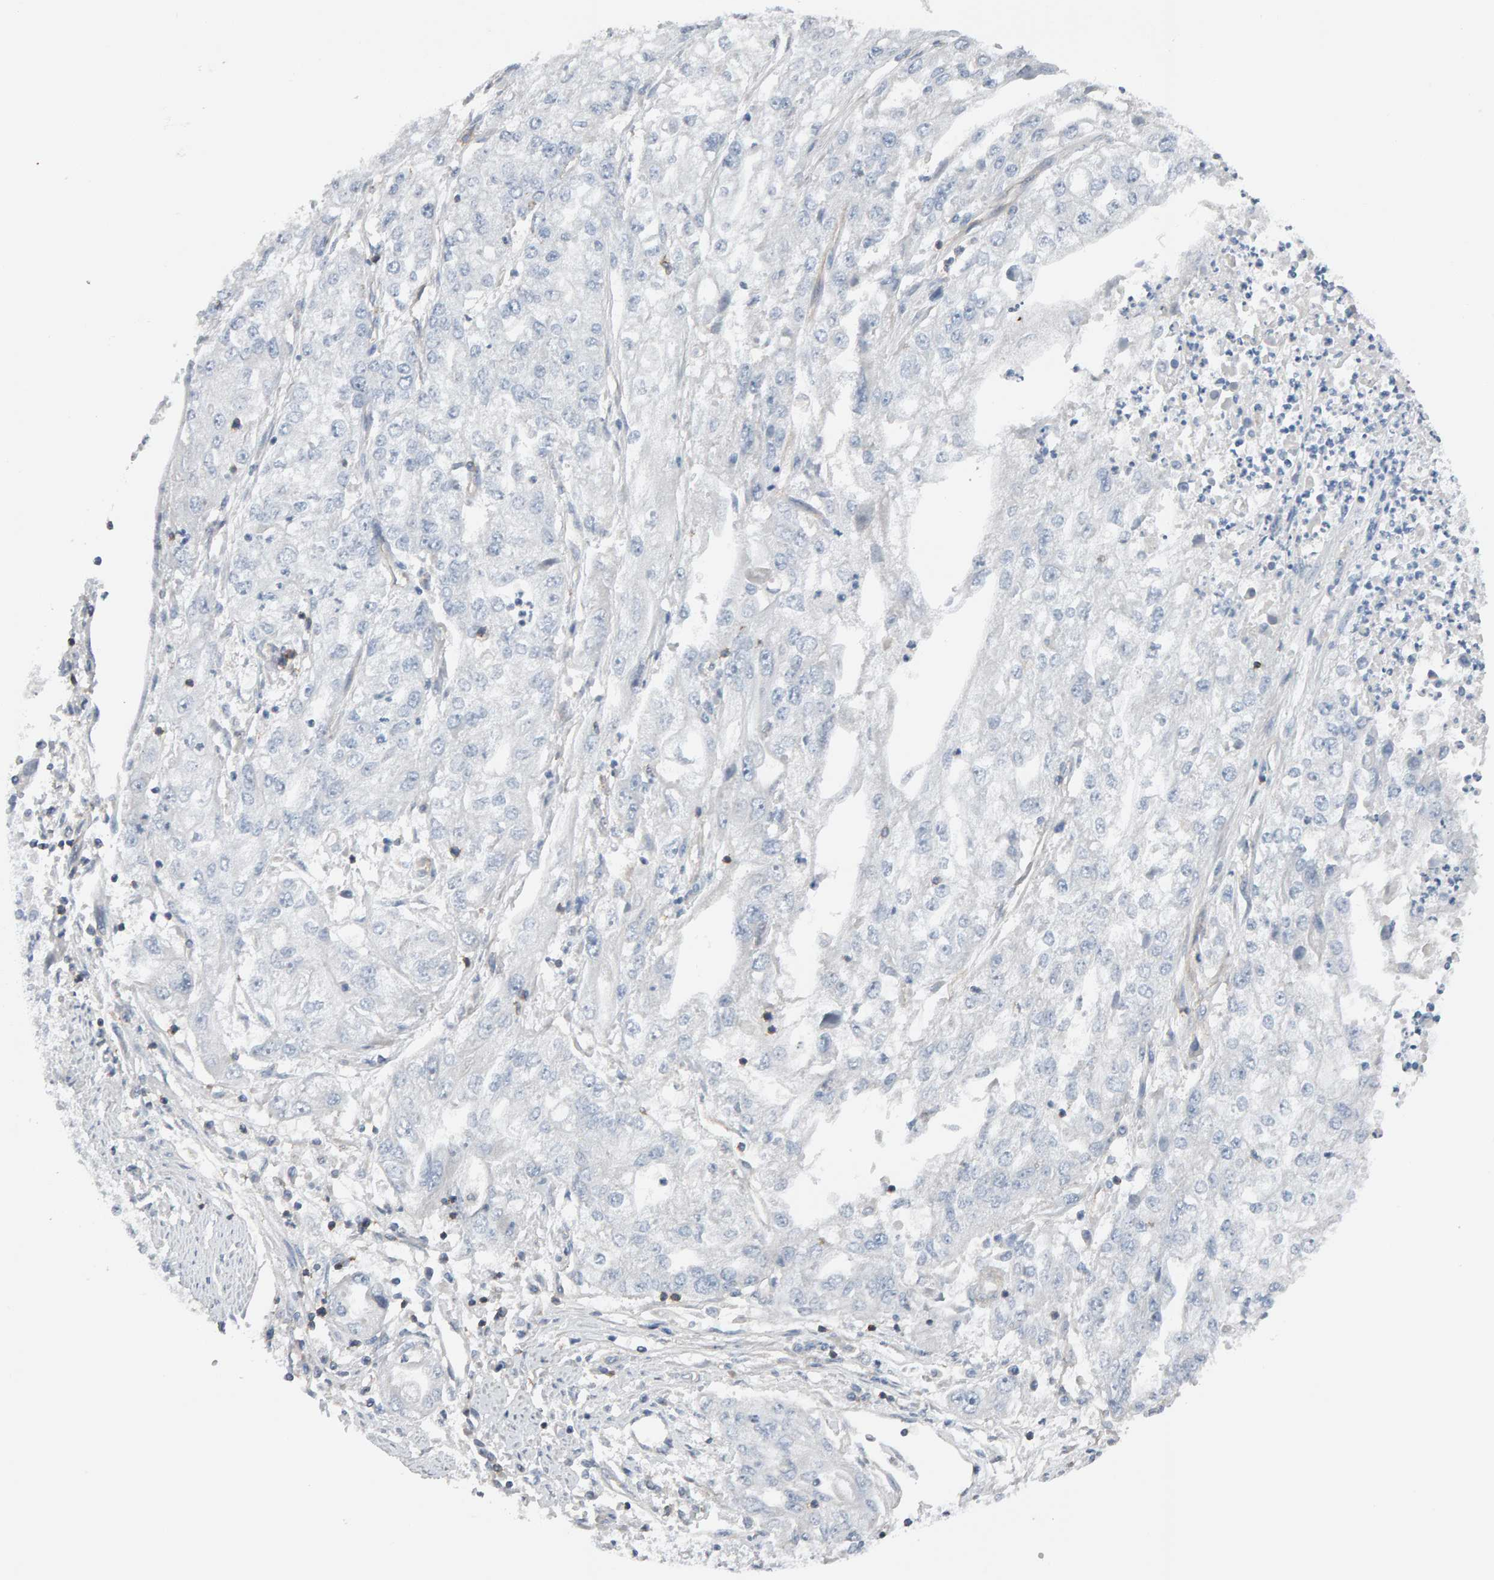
{"staining": {"intensity": "negative", "quantity": "none", "location": "none"}, "tissue": "endometrial cancer", "cell_type": "Tumor cells", "image_type": "cancer", "snomed": [{"axis": "morphology", "description": "Adenocarcinoma, NOS"}, {"axis": "topography", "description": "Endometrium"}], "caption": "The IHC photomicrograph has no significant staining in tumor cells of endometrial cancer tissue.", "gene": "FYN", "patient": {"sex": "female", "age": 49}}